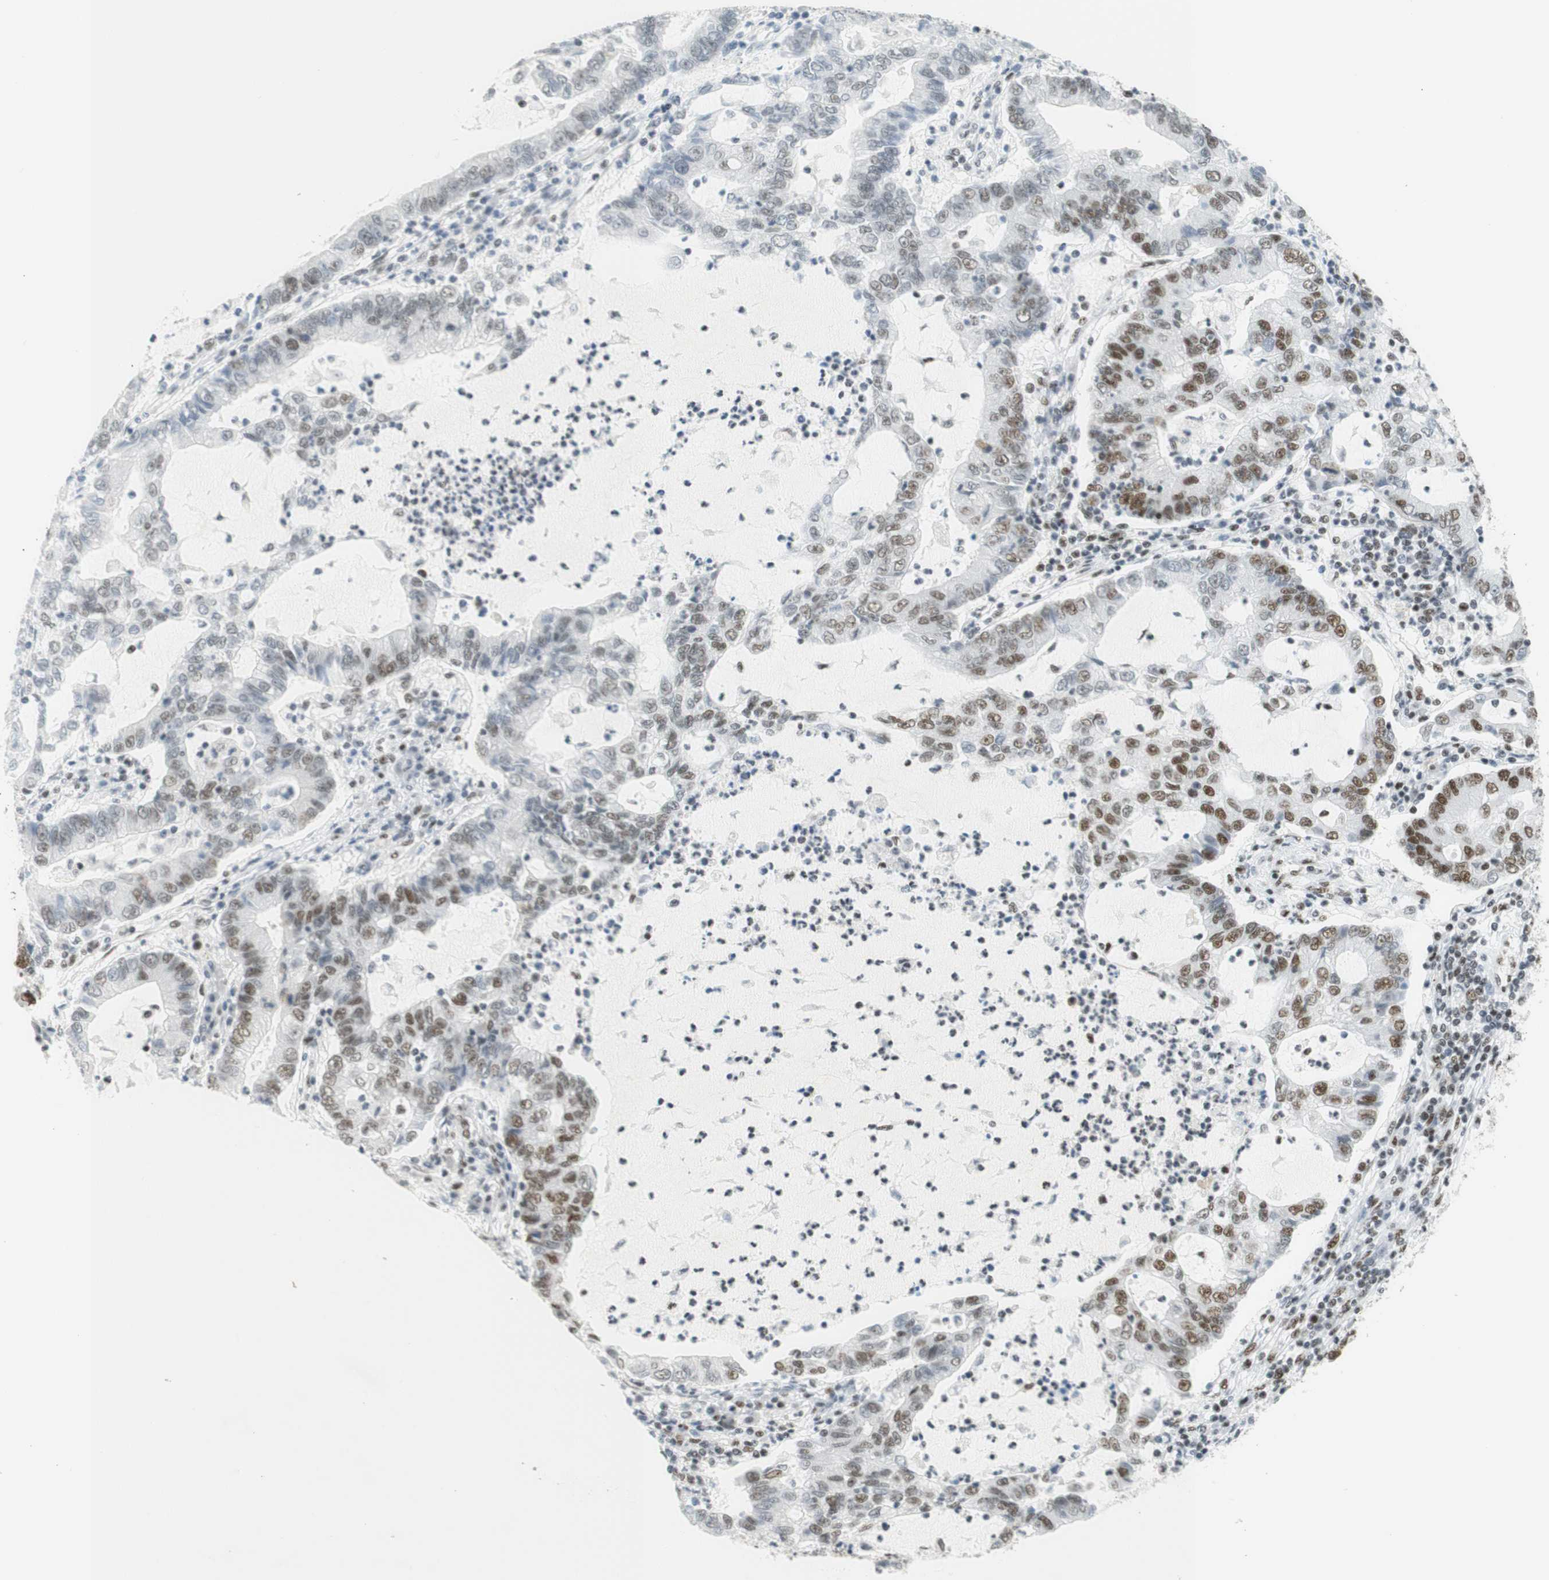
{"staining": {"intensity": "moderate", "quantity": "<25%", "location": "nuclear"}, "tissue": "lung cancer", "cell_type": "Tumor cells", "image_type": "cancer", "snomed": [{"axis": "morphology", "description": "Adenocarcinoma, NOS"}, {"axis": "topography", "description": "Lung"}], "caption": "This histopathology image shows adenocarcinoma (lung) stained with immunohistochemistry (IHC) to label a protein in brown. The nuclear of tumor cells show moderate positivity for the protein. Nuclei are counter-stained blue.", "gene": "RNF20", "patient": {"sex": "female", "age": 51}}